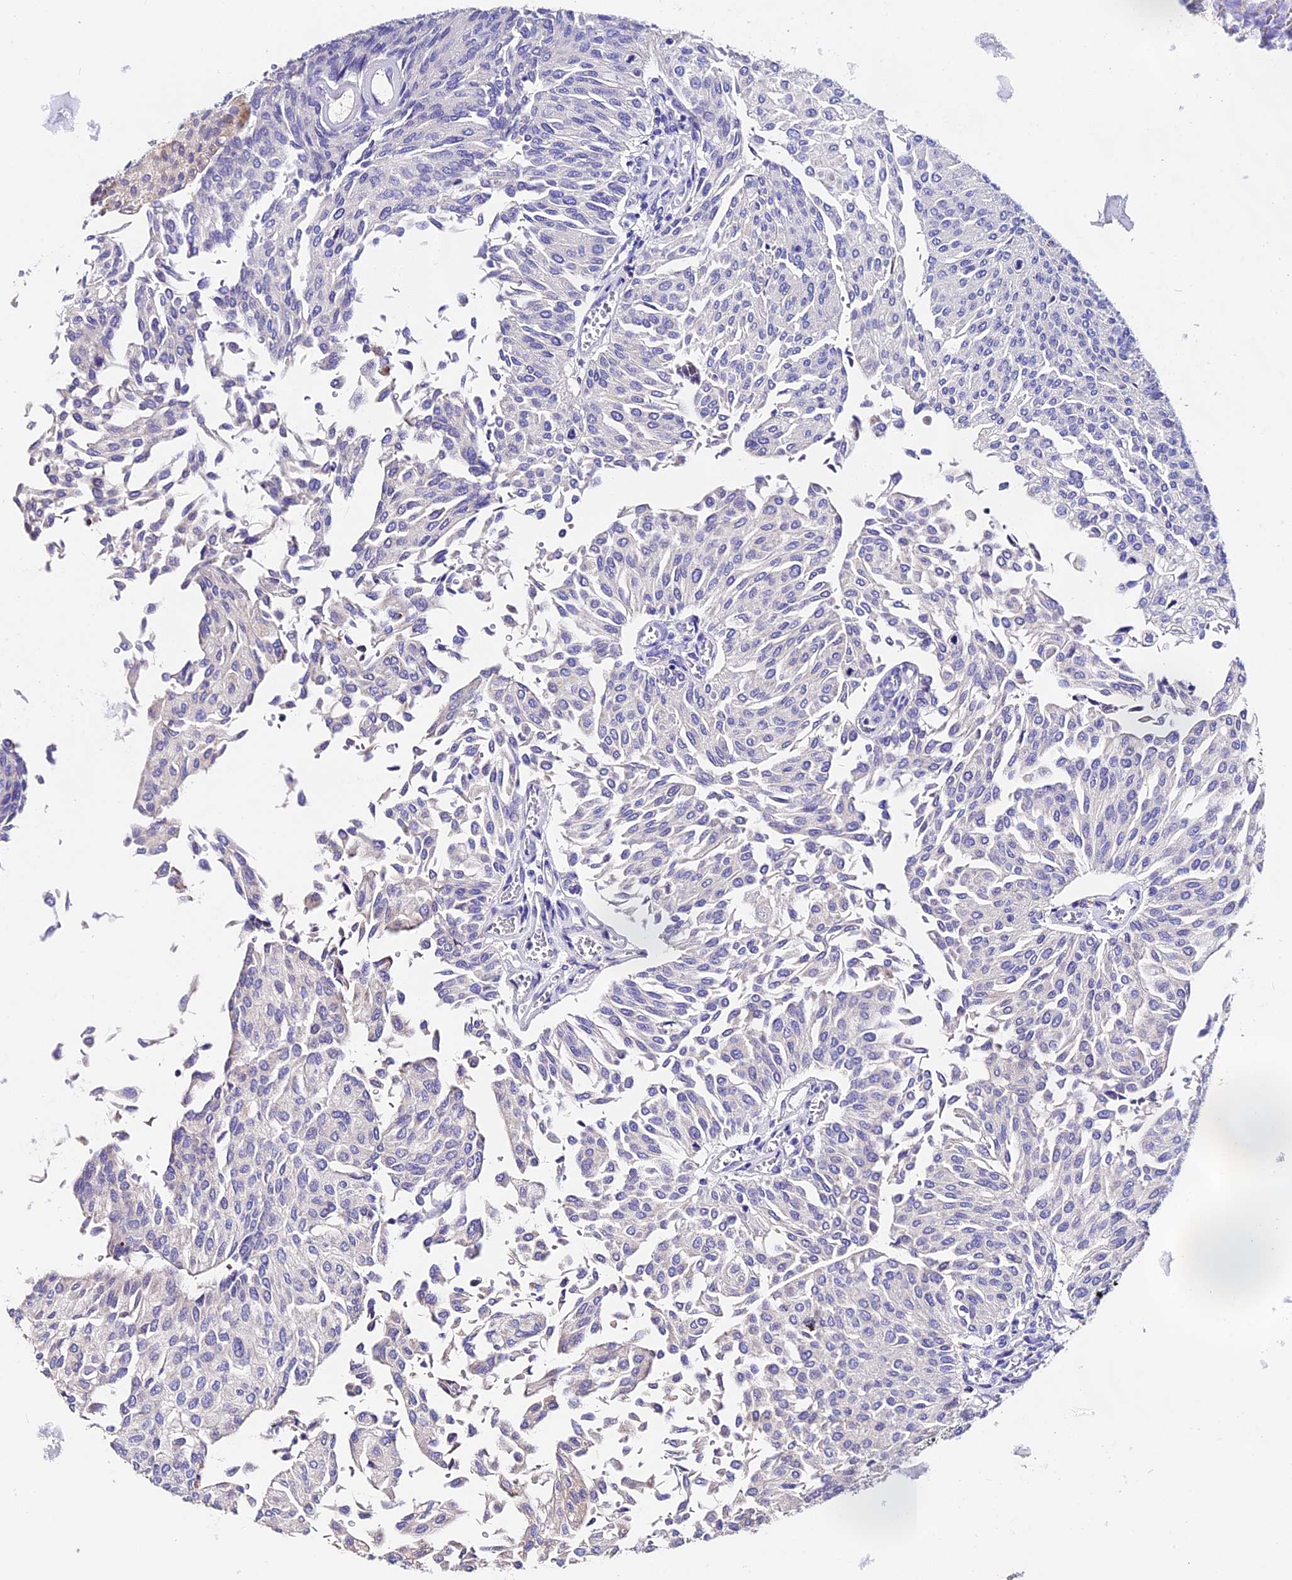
{"staining": {"intensity": "negative", "quantity": "none", "location": "none"}, "tissue": "urothelial cancer", "cell_type": "Tumor cells", "image_type": "cancer", "snomed": [{"axis": "morphology", "description": "Urothelial carcinoma, High grade"}, {"axis": "topography", "description": "Urinary bladder"}], "caption": "Immunohistochemical staining of high-grade urothelial carcinoma demonstrates no significant staining in tumor cells.", "gene": "LYPD6", "patient": {"sex": "female", "age": 79}}